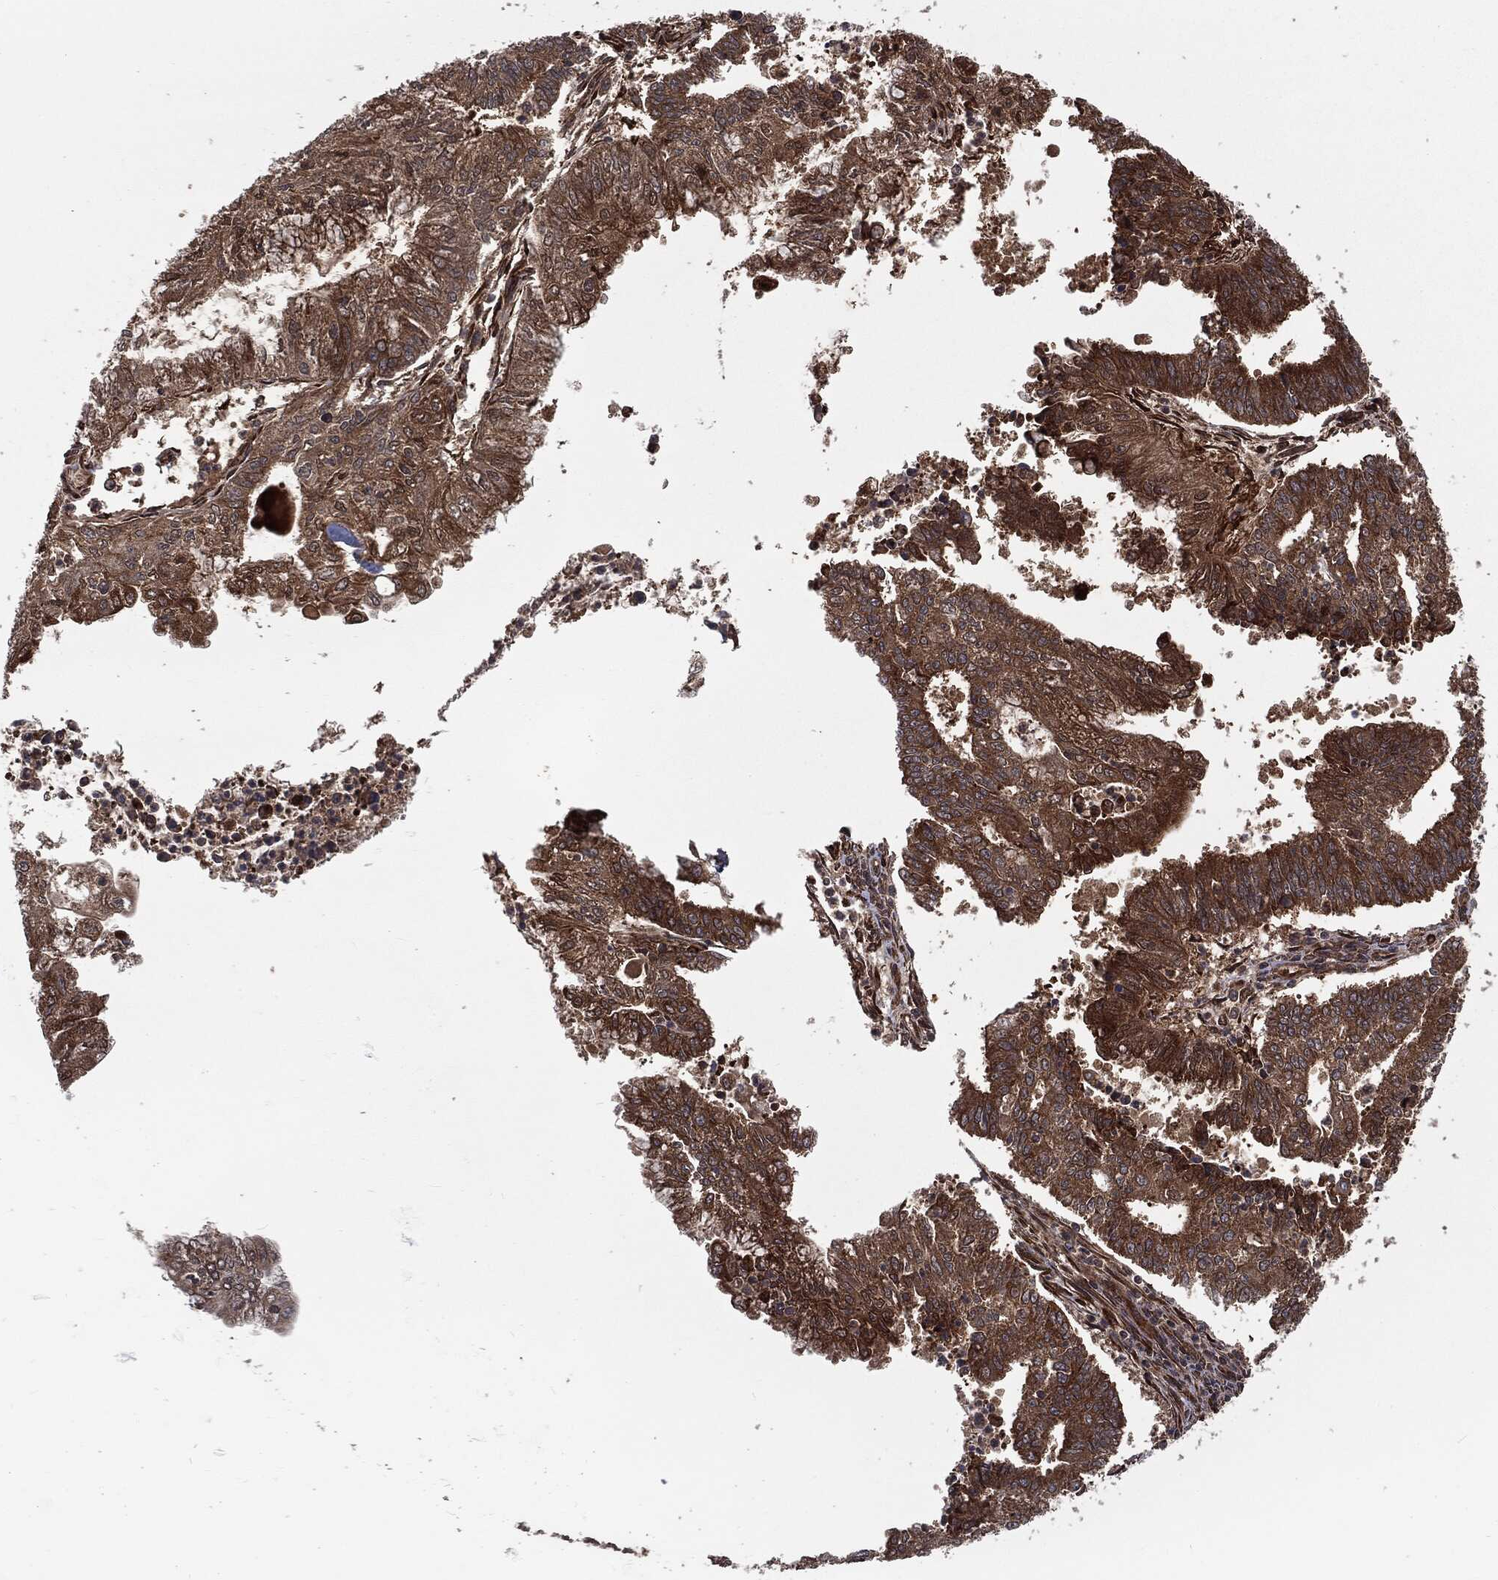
{"staining": {"intensity": "strong", "quantity": ">75%", "location": "cytoplasmic/membranous"}, "tissue": "endometrial cancer", "cell_type": "Tumor cells", "image_type": "cancer", "snomed": [{"axis": "morphology", "description": "Adenocarcinoma, NOS"}, {"axis": "topography", "description": "Endometrium"}], "caption": "Immunohistochemistry (IHC) staining of endometrial adenocarcinoma, which exhibits high levels of strong cytoplasmic/membranous positivity in approximately >75% of tumor cells indicating strong cytoplasmic/membranous protein staining. The staining was performed using DAB (brown) for protein detection and nuclei were counterstained in hematoxylin (blue).", "gene": "RANBP9", "patient": {"sex": "female", "age": 61}}